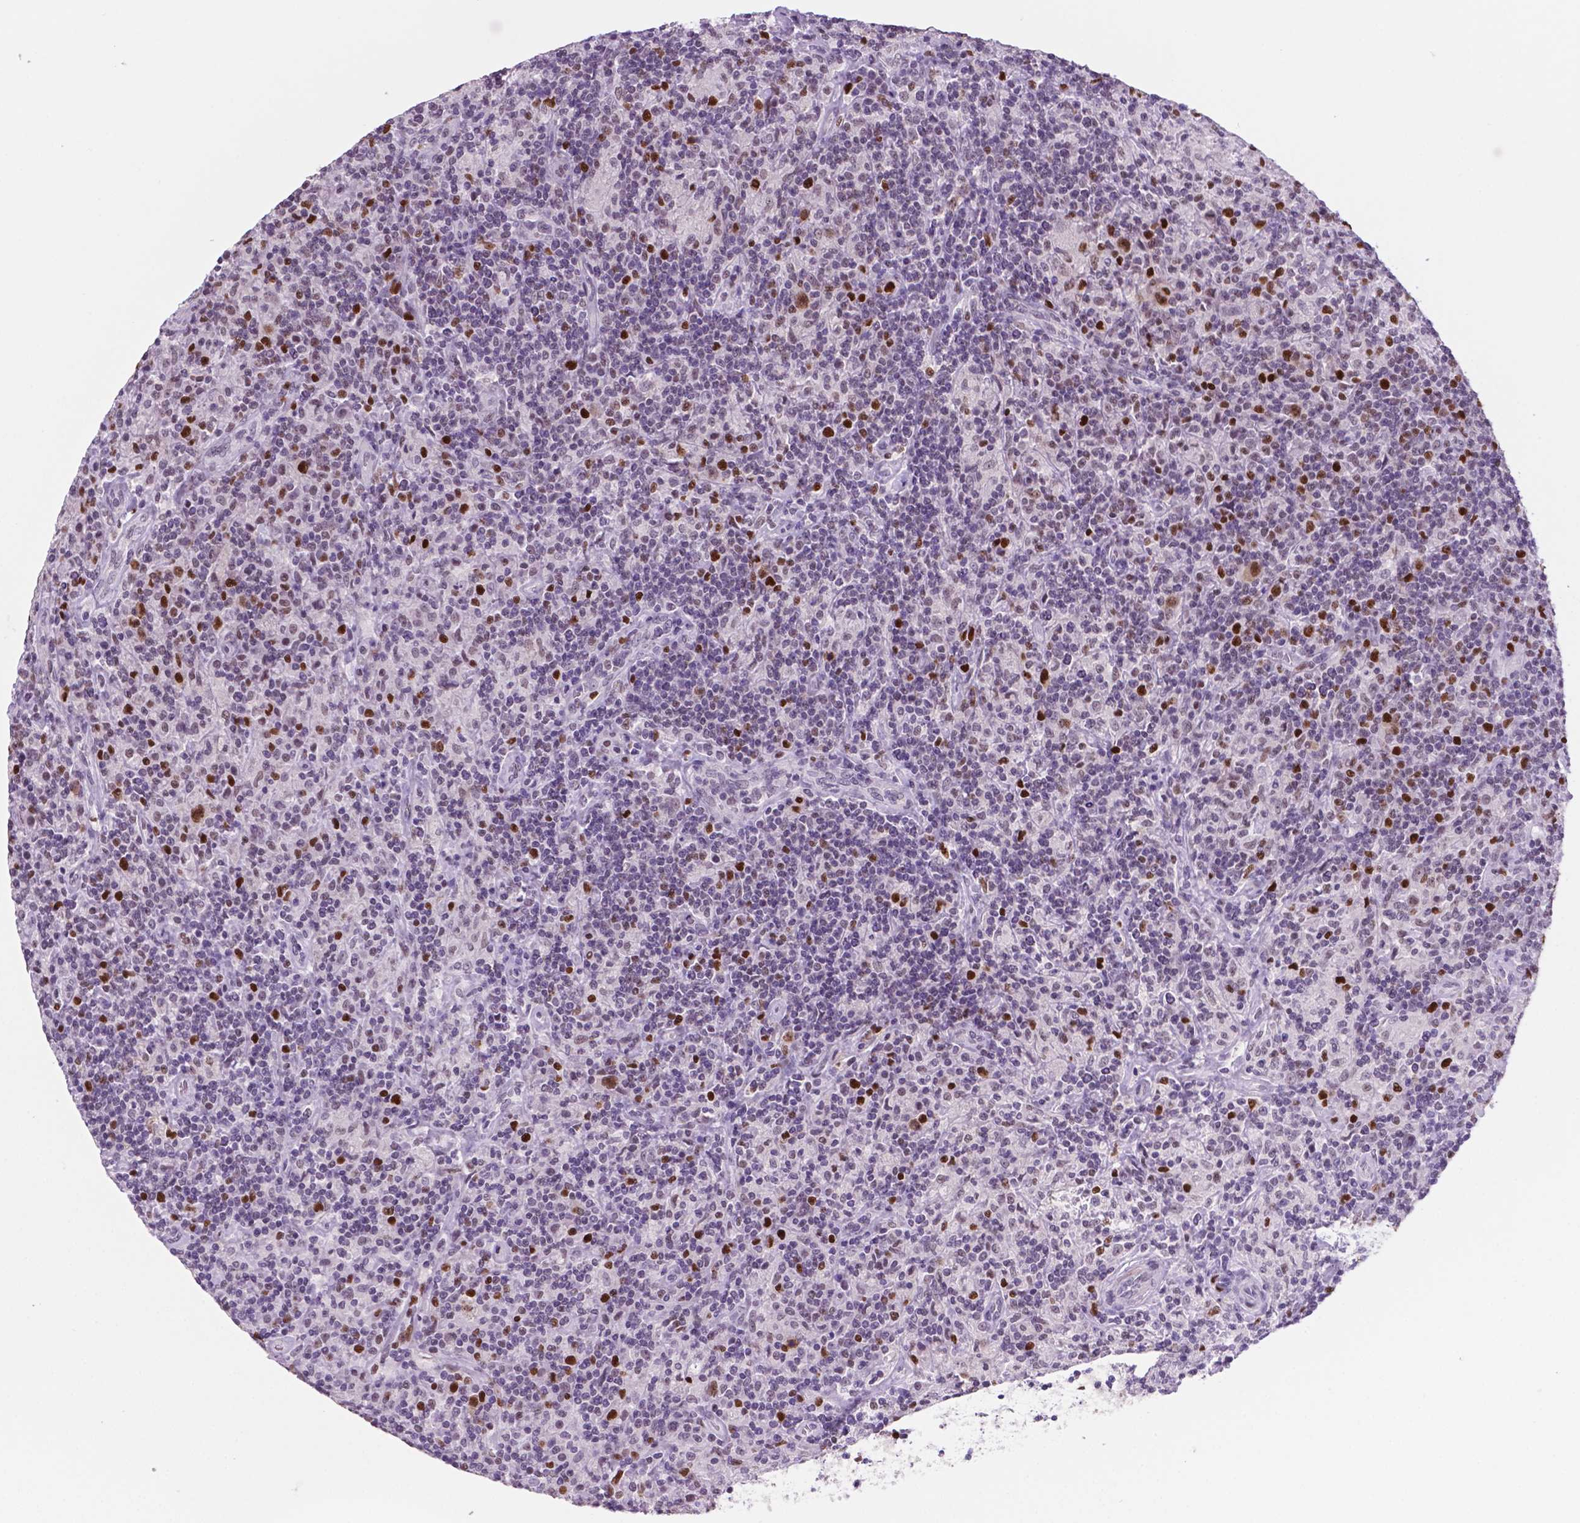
{"staining": {"intensity": "moderate", "quantity": ">75%", "location": "nuclear"}, "tissue": "lymphoma", "cell_type": "Tumor cells", "image_type": "cancer", "snomed": [{"axis": "morphology", "description": "Hodgkin's disease, NOS"}, {"axis": "topography", "description": "Lymph node"}], "caption": "About >75% of tumor cells in human Hodgkin's disease exhibit moderate nuclear protein staining as visualized by brown immunohistochemical staining.", "gene": "NCAPH2", "patient": {"sex": "male", "age": 70}}